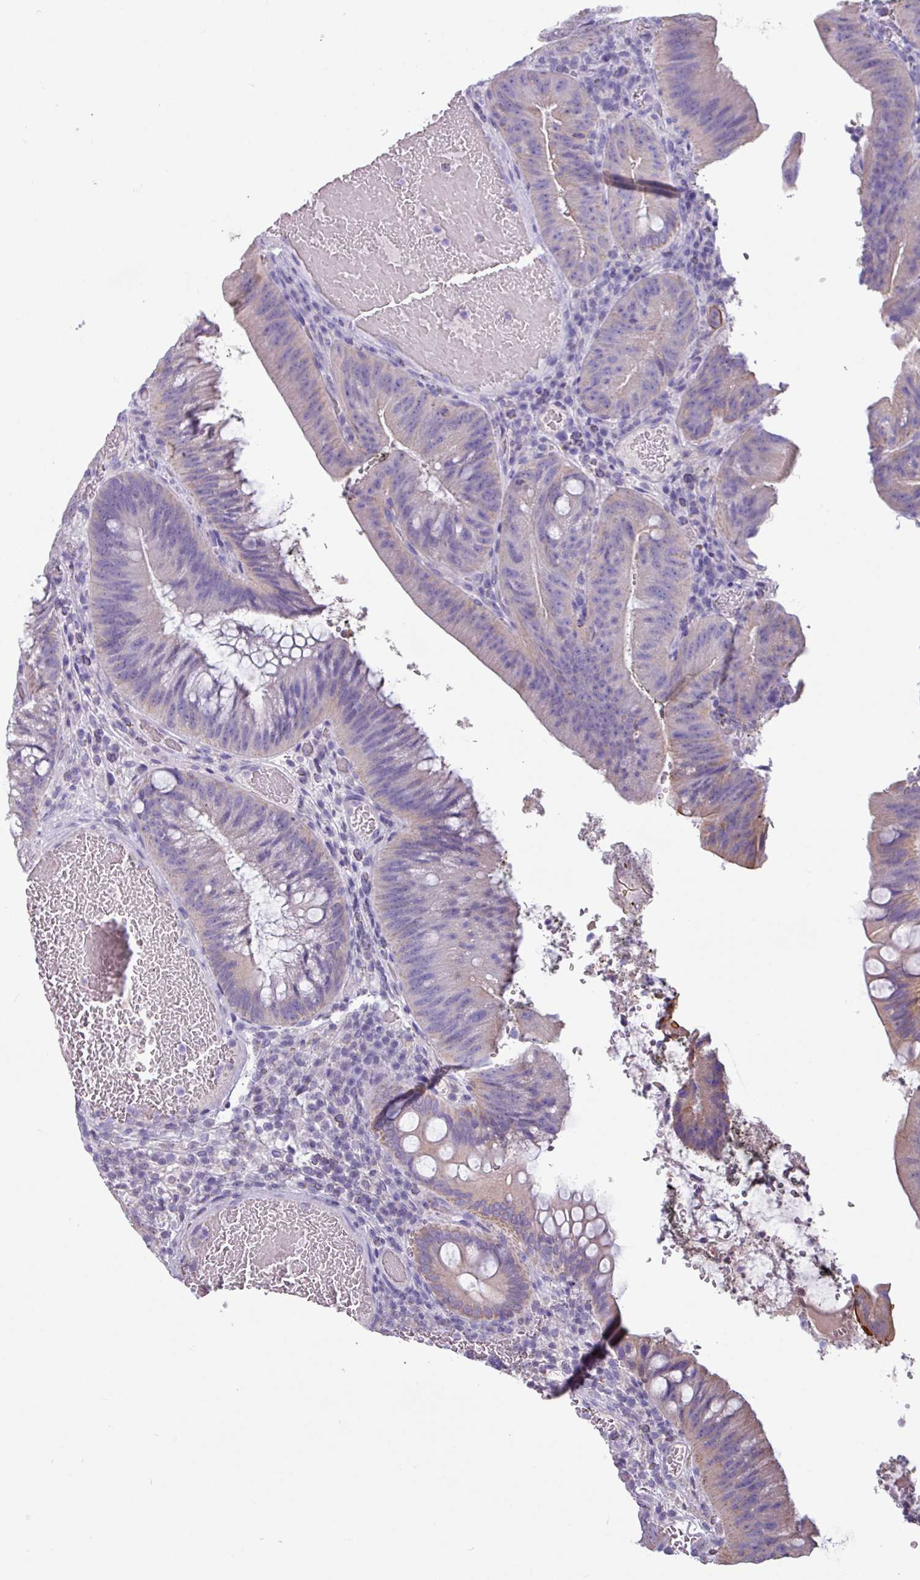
{"staining": {"intensity": "weak", "quantity": "<25%", "location": "cytoplasmic/membranous"}, "tissue": "colorectal cancer", "cell_type": "Tumor cells", "image_type": "cancer", "snomed": [{"axis": "morphology", "description": "Adenocarcinoma, NOS"}, {"axis": "topography", "description": "Colon"}], "caption": "Immunohistochemistry of colorectal cancer shows no expression in tumor cells.", "gene": "CAMK1", "patient": {"sex": "female", "age": 43}}